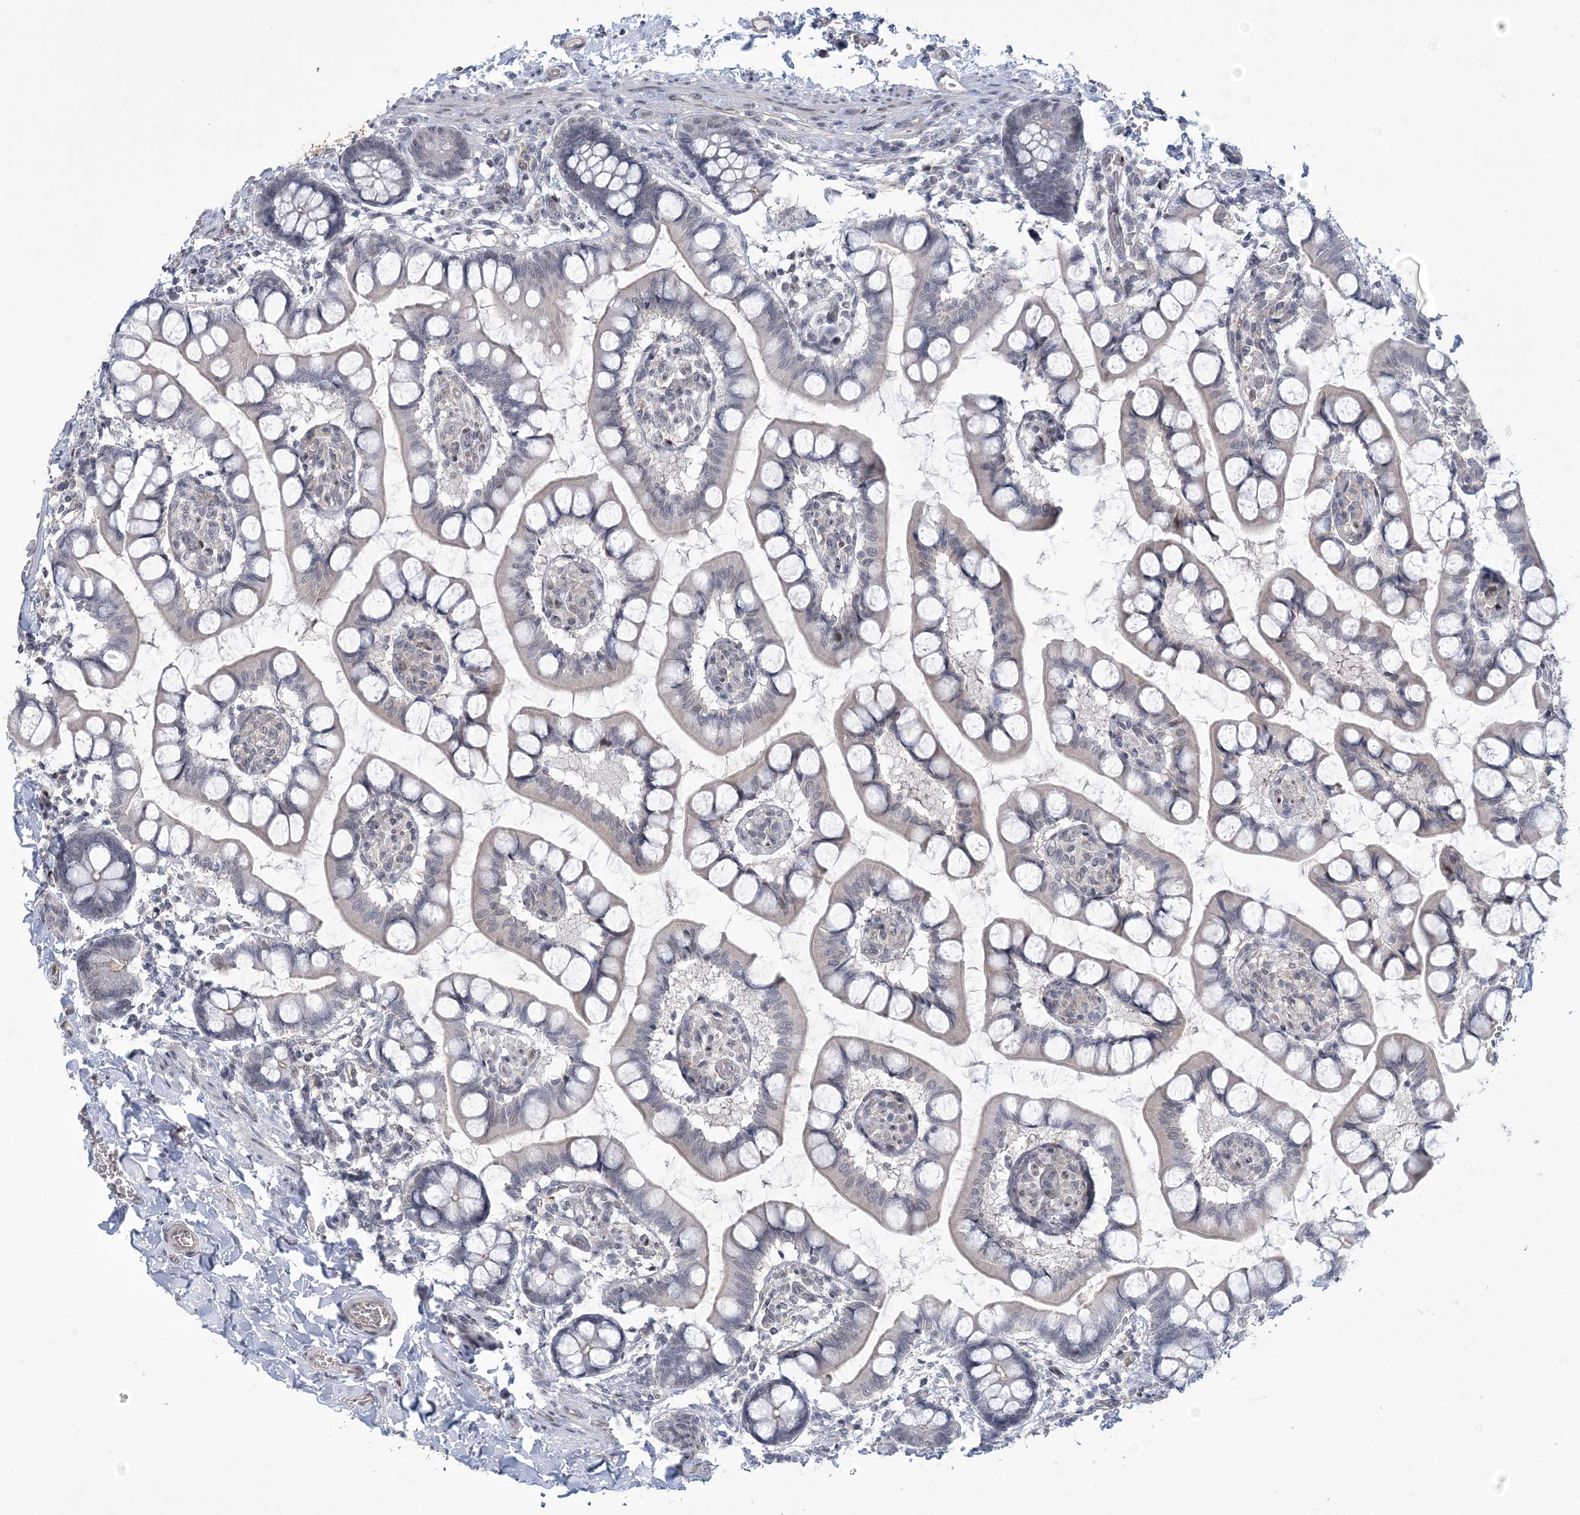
{"staining": {"intensity": "weak", "quantity": "<25%", "location": "cytoplasmic/membranous"}, "tissue": "small intestine", "cell_type": "Glandular cells", "image_type": "normal", "snomed": [{"axis": "morphology", "description": "Normal tissue, NOS"}, {"axis": "topography", "description": "Small intestine"}], "caption": "This is a micrograph of IHC staining of normal small intestine, which shows no positivity in glandular cells.", "gene": "HOMEZ", "patient": {"sex": "male", "age": 52}}